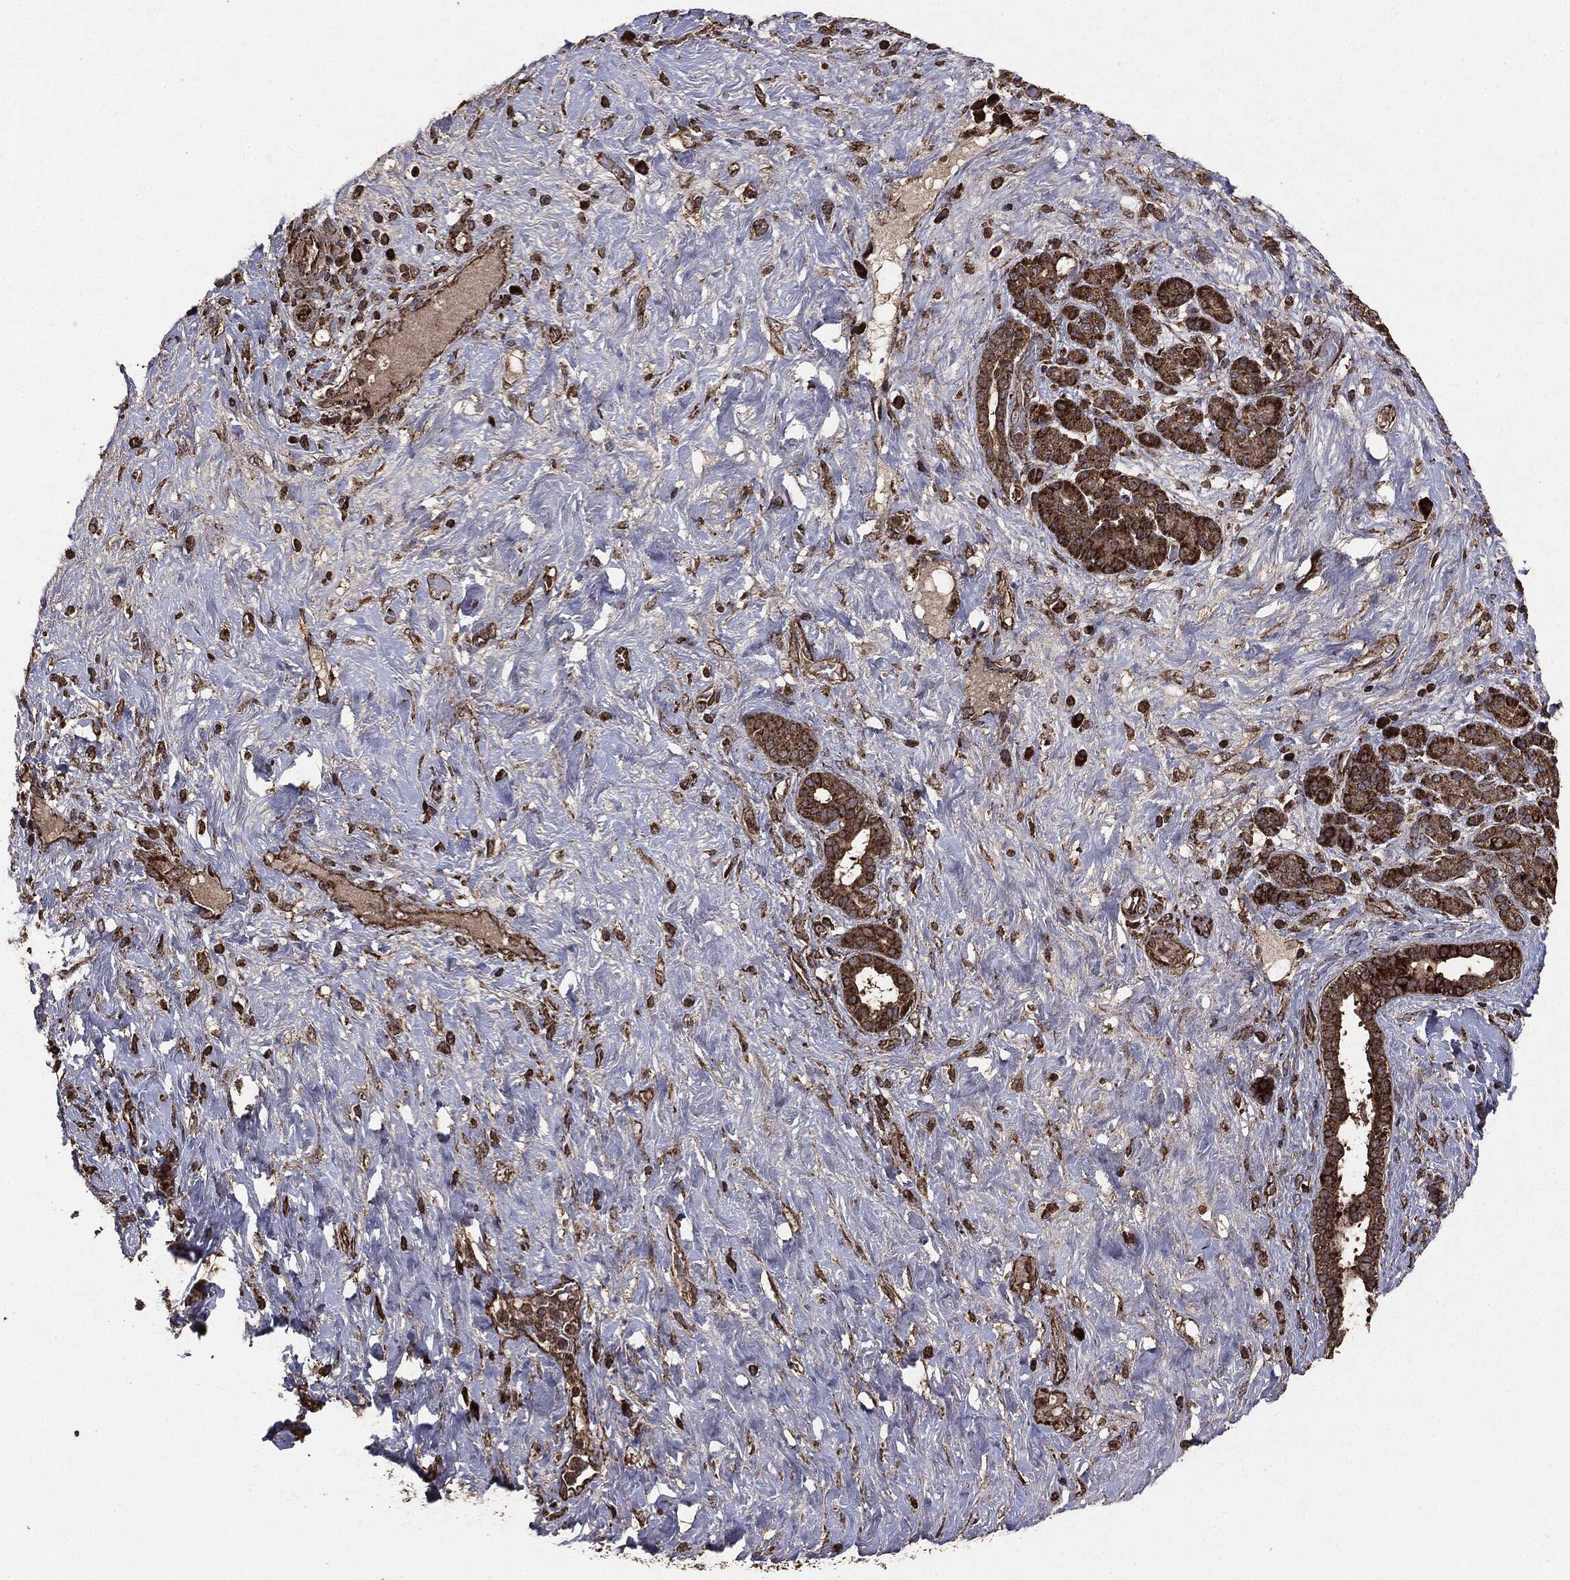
{"staining": {"intensity": "strong", "quantity": ">75%", "location": "cytoplasmic/membranous"}, "tissue": "pancreatic cancer", "cell_type": "Tumor cells", "image_type": "cancer", "snomed": [{"axis": "morphology", "description": "Adenocarcinoma, NOS"}, {"axis": "topography", "description": "Pancreas"}], "caption": "Pancreatic adenocarcinoma stained for a protein exhibits strong cytoplasmic/membranous positivity in tumor cells.", "gene": "MTOR", "patient": {"sex": "male", "age": 44}}